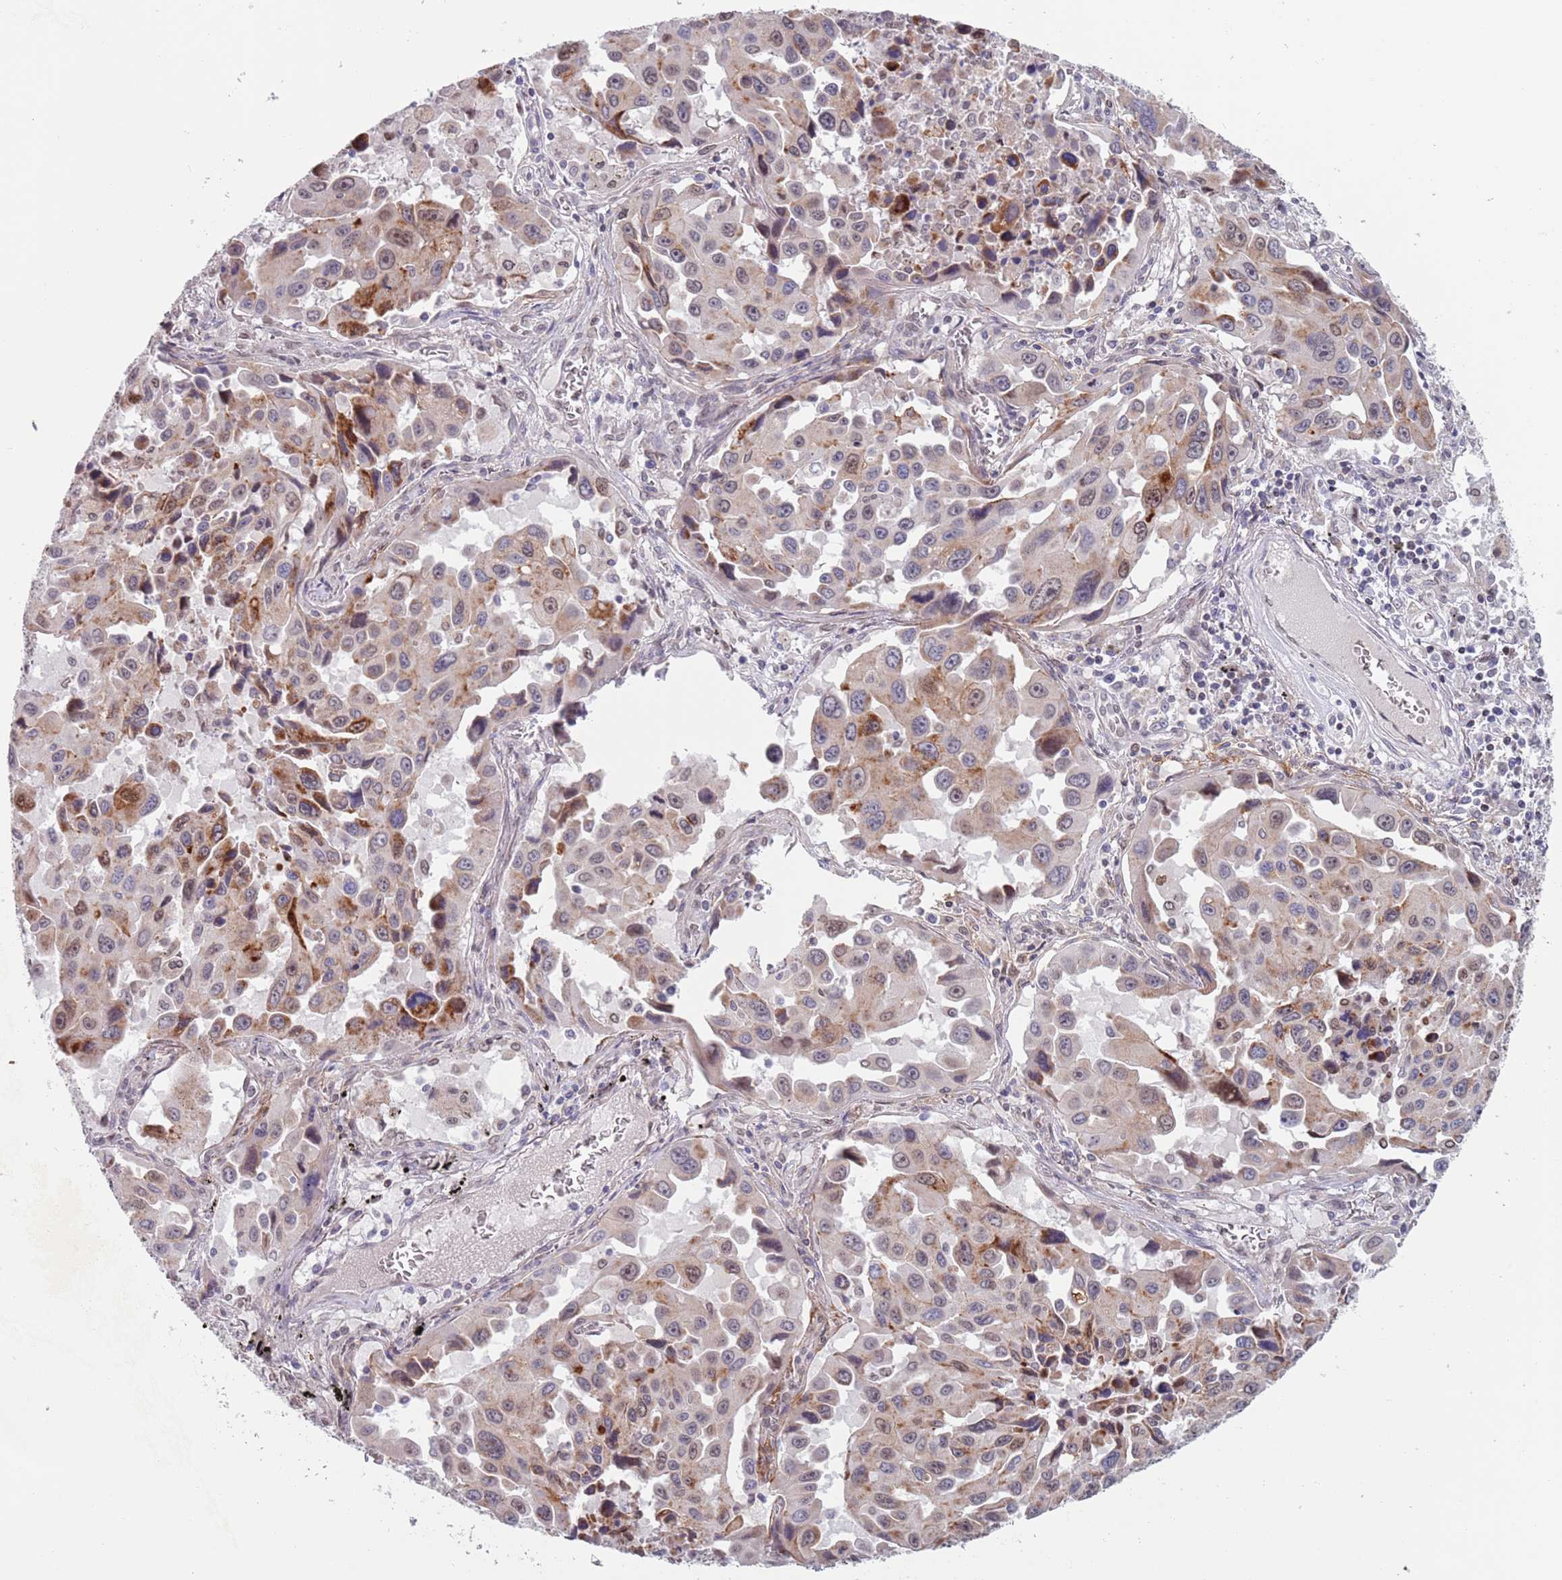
{"staining": {"intensity": "moderate", "quantity": "25%-75%", "location": "cytoplasmic/membranous,nuclear"}, "tissue": "lung cancer", "cell_type": "Tumor cells", "image_type": "cancer", "snomed": [{"axis": "morphology", "description": "Adenocarcinoma, NOS"}, {"axis": "topography", "description": "Lung"}], "caption": "A micrograph of adenocarcinoma (lung) stained for a protein exhibits moderate cytoplasmic/membranous and nuclear brown staining in tumor cells.", "gene": "MFSD12", "patient": {"sex": "male", "age": 66}}